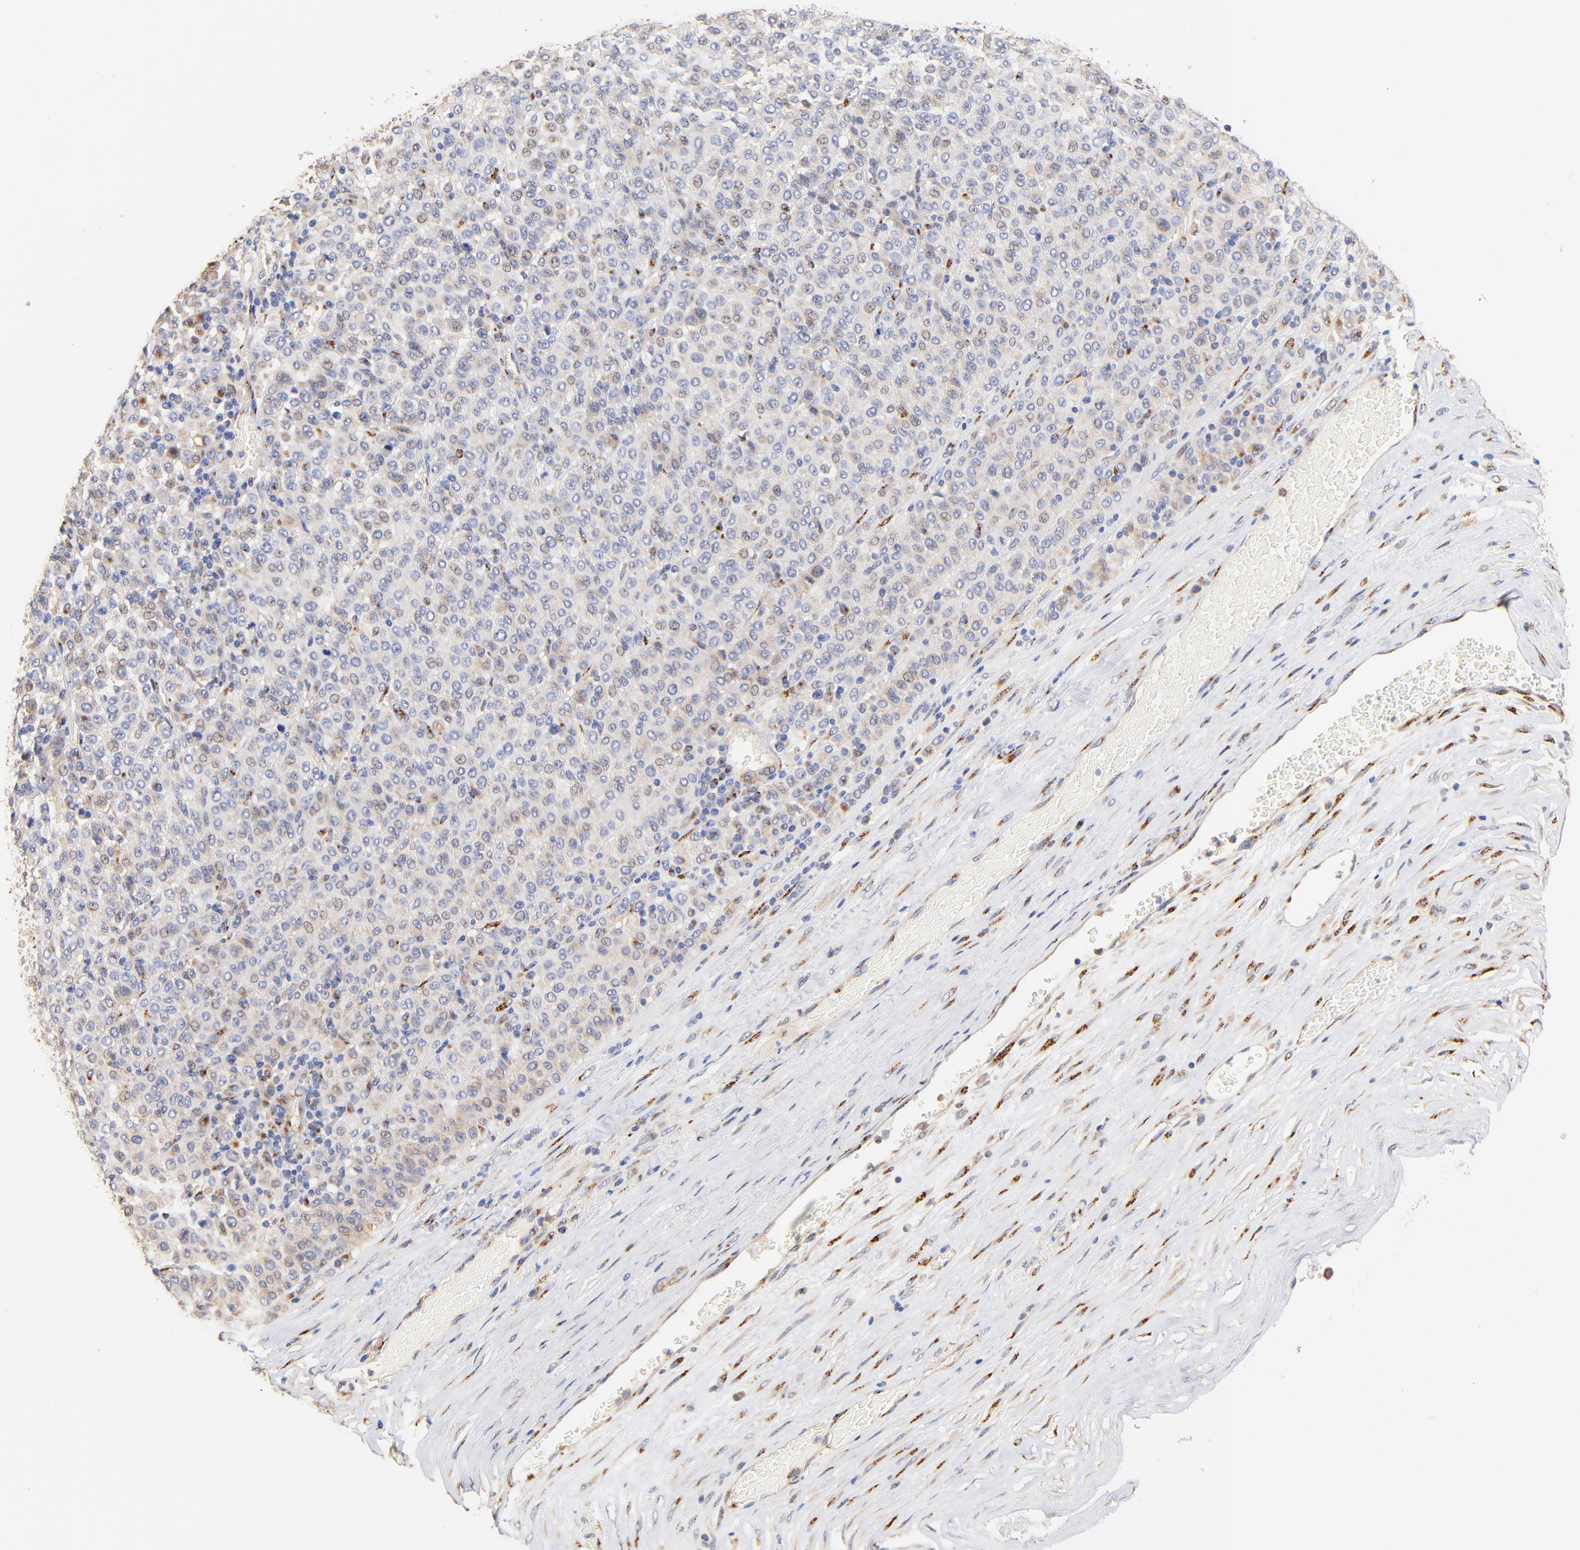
{"staining": {"intensity": "negative", "quantity": "none", "location": "none"}, "tissue": "melanoma", "cell_type": "Tumor cells", "image_type": "cancer", "snomed": [{"axis": "morphology", "description": "Malignant melanoma, Metastatic site"}, {"axis": "topography", "description": "Pancreas"}], "caption": "Protein analysis of malignant melanoma (metastatic site) reveals no significant expression in tumor cells.", "gene": "FMNL3", "patient": {"sex": "female", "age": 30}}